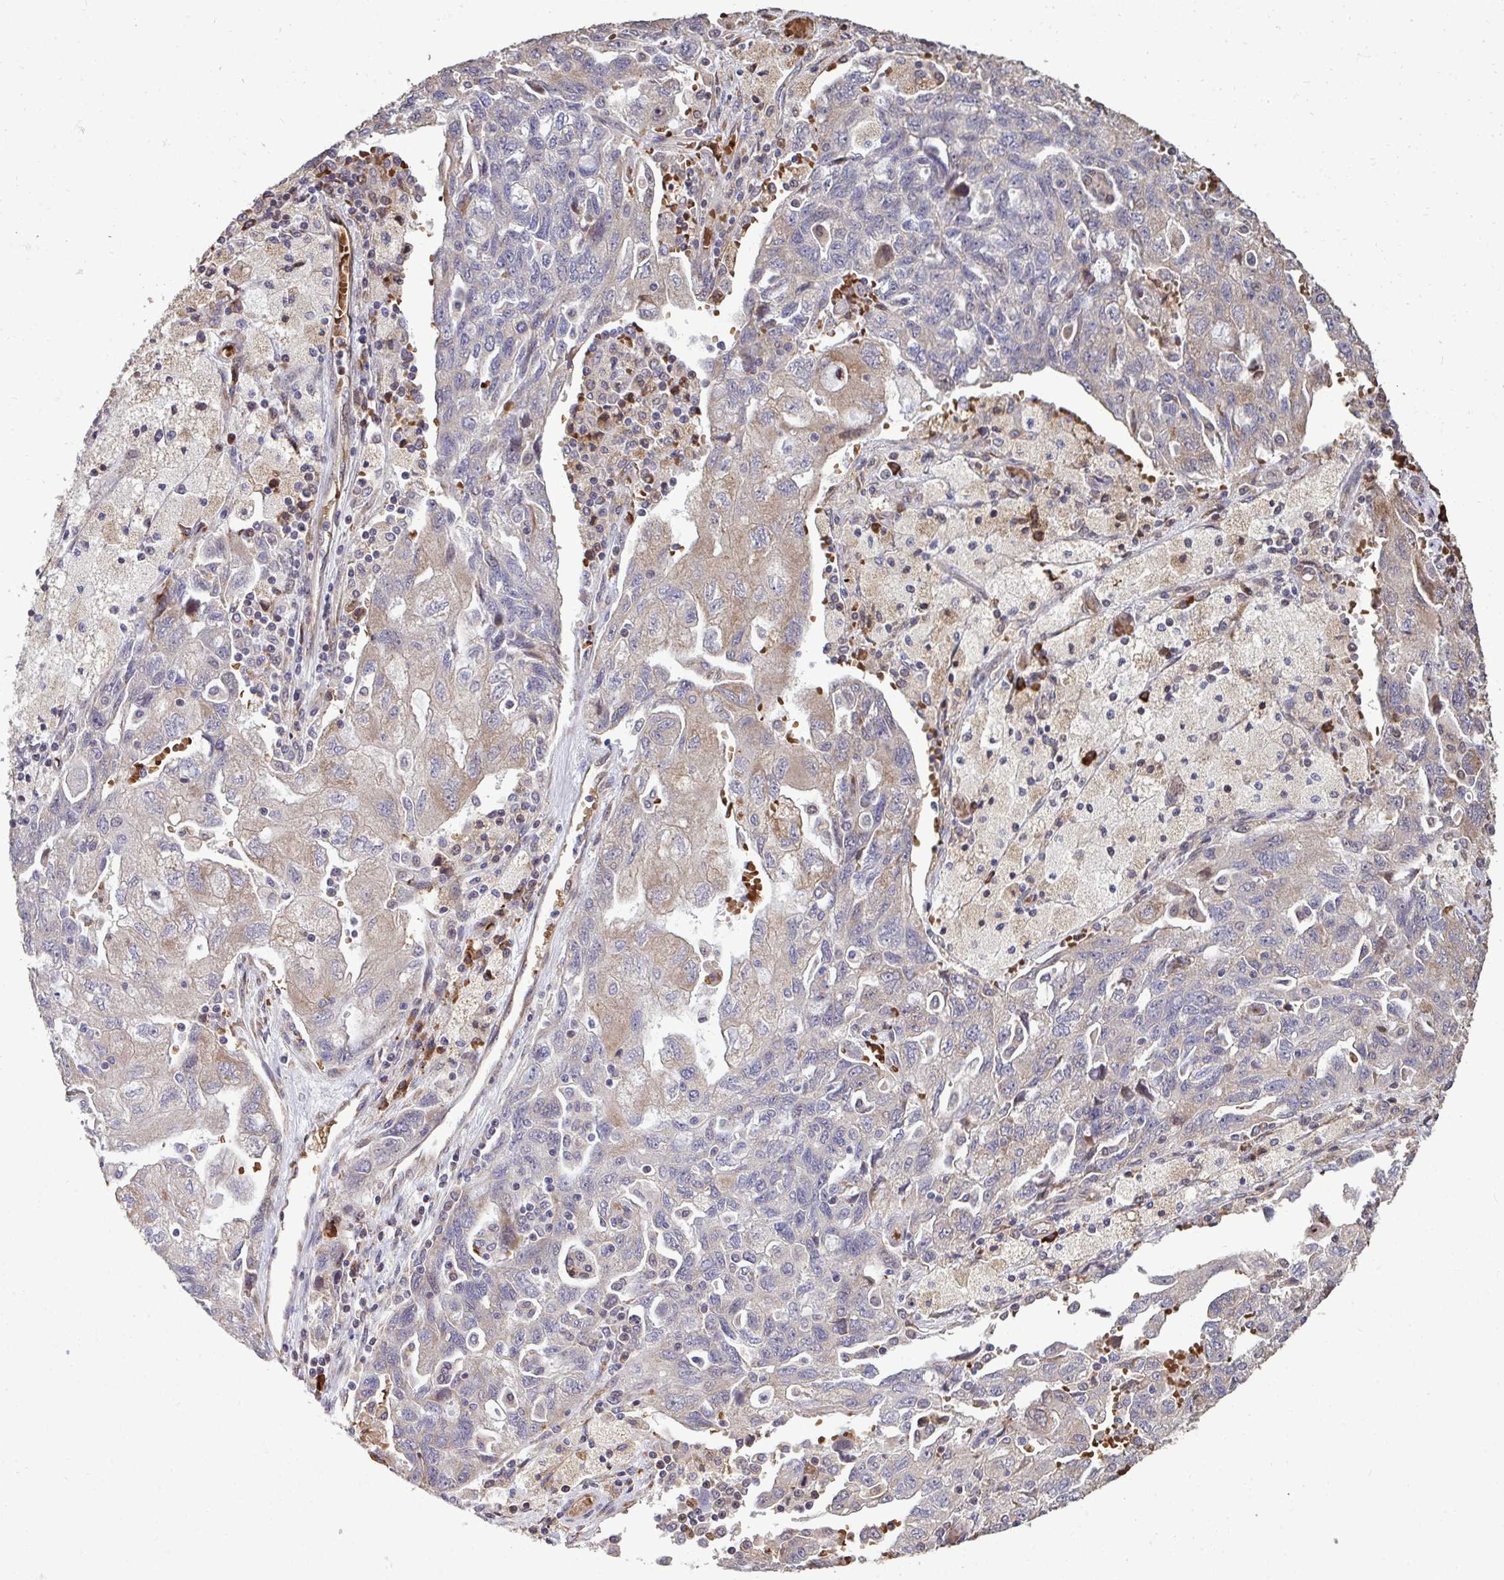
{"staining": {"intensity": "weak", "quantity": "25%-75%", "location": "cytoplasmic/membranous"}, "tissue": "ovarian cancer", "cell_type": "Tumor cells", "image_type": "cancer", "snomed": [{"axis": "morphology", "description": "Carcinoma, NOS"}, {"axis": "morphology", "description": "Cystadenocarcinoma, serous, NOS"}, {"axis": "topography", "description": "Ovary"}], "caption": "Tumor cells display low levels of weak cytoplasmic/membranous staining in approximately 25%-75% of cells in human serous cystadenocarcinoma (ovarian). Using DAB (brown) and hematoxylin (blue) stains, captured at high magnification using brightfield microscopy.", "gene": "FIBCD1", "patient": {"sex": "female", "age": 69}}